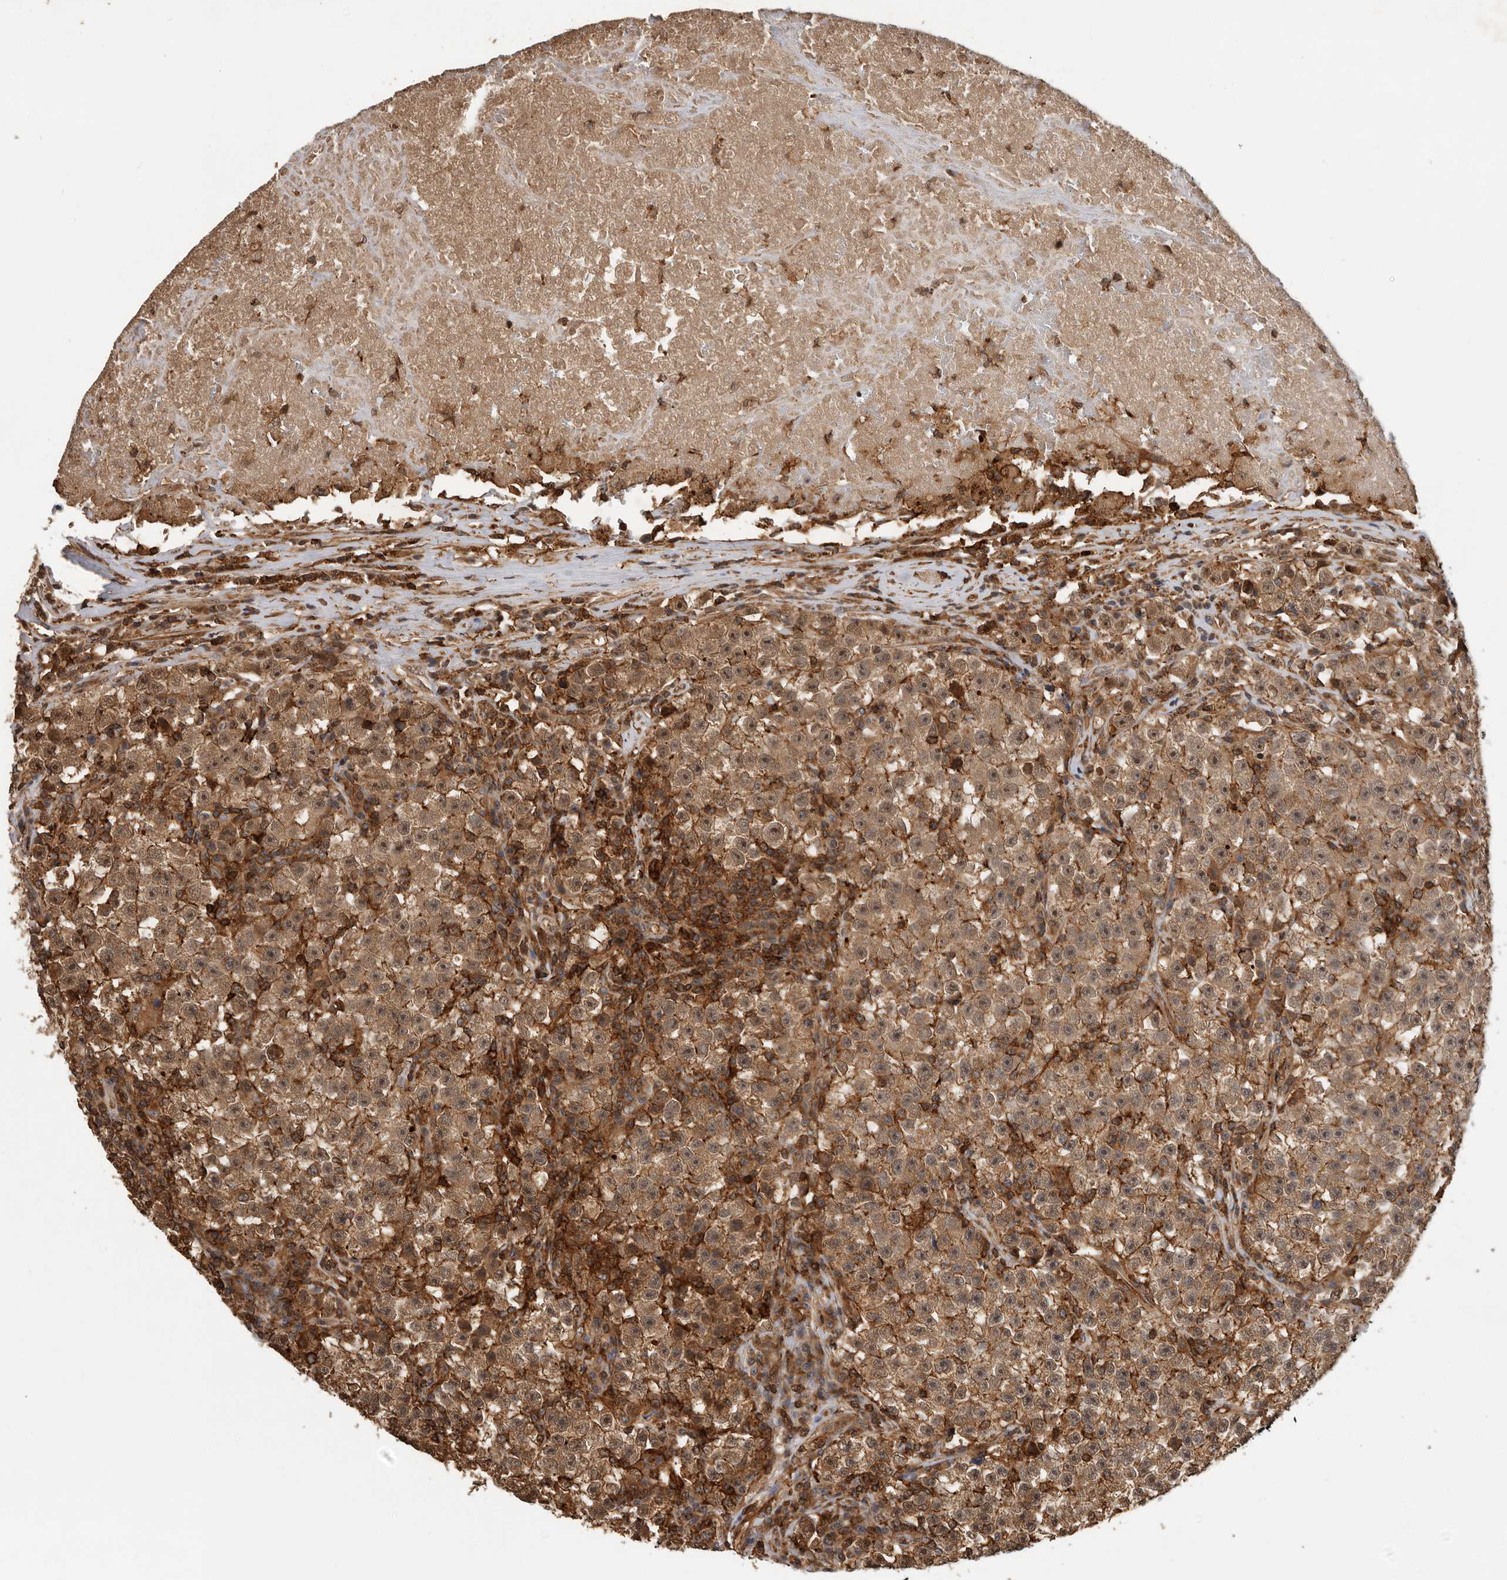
{"staining": {"intensity": "moderate", "quantity": "25%-75%", "location": "cytoplasmic/membranous"}, "tissue": "testis cancer", "cell_type": "Tumor cells", "image_type": "cancer", "snomed": [{"axis": "morphology", "description": "Seminoma, NOS"}, {"axis": "topography", "description": "Testis"}], "caption": "Immunohistochemical staining of seminoma (testis) demonstrates medium levels of moderate cytoplasmic/membranous expression in approximately 25%-75% of tumor cells. (Stains: DAB in brown, nuclei in blue, Microscopy: brightfield microscopy at high magnification).", "gene": "RNF157", "patient": {"sex": "male", "age": 22}}